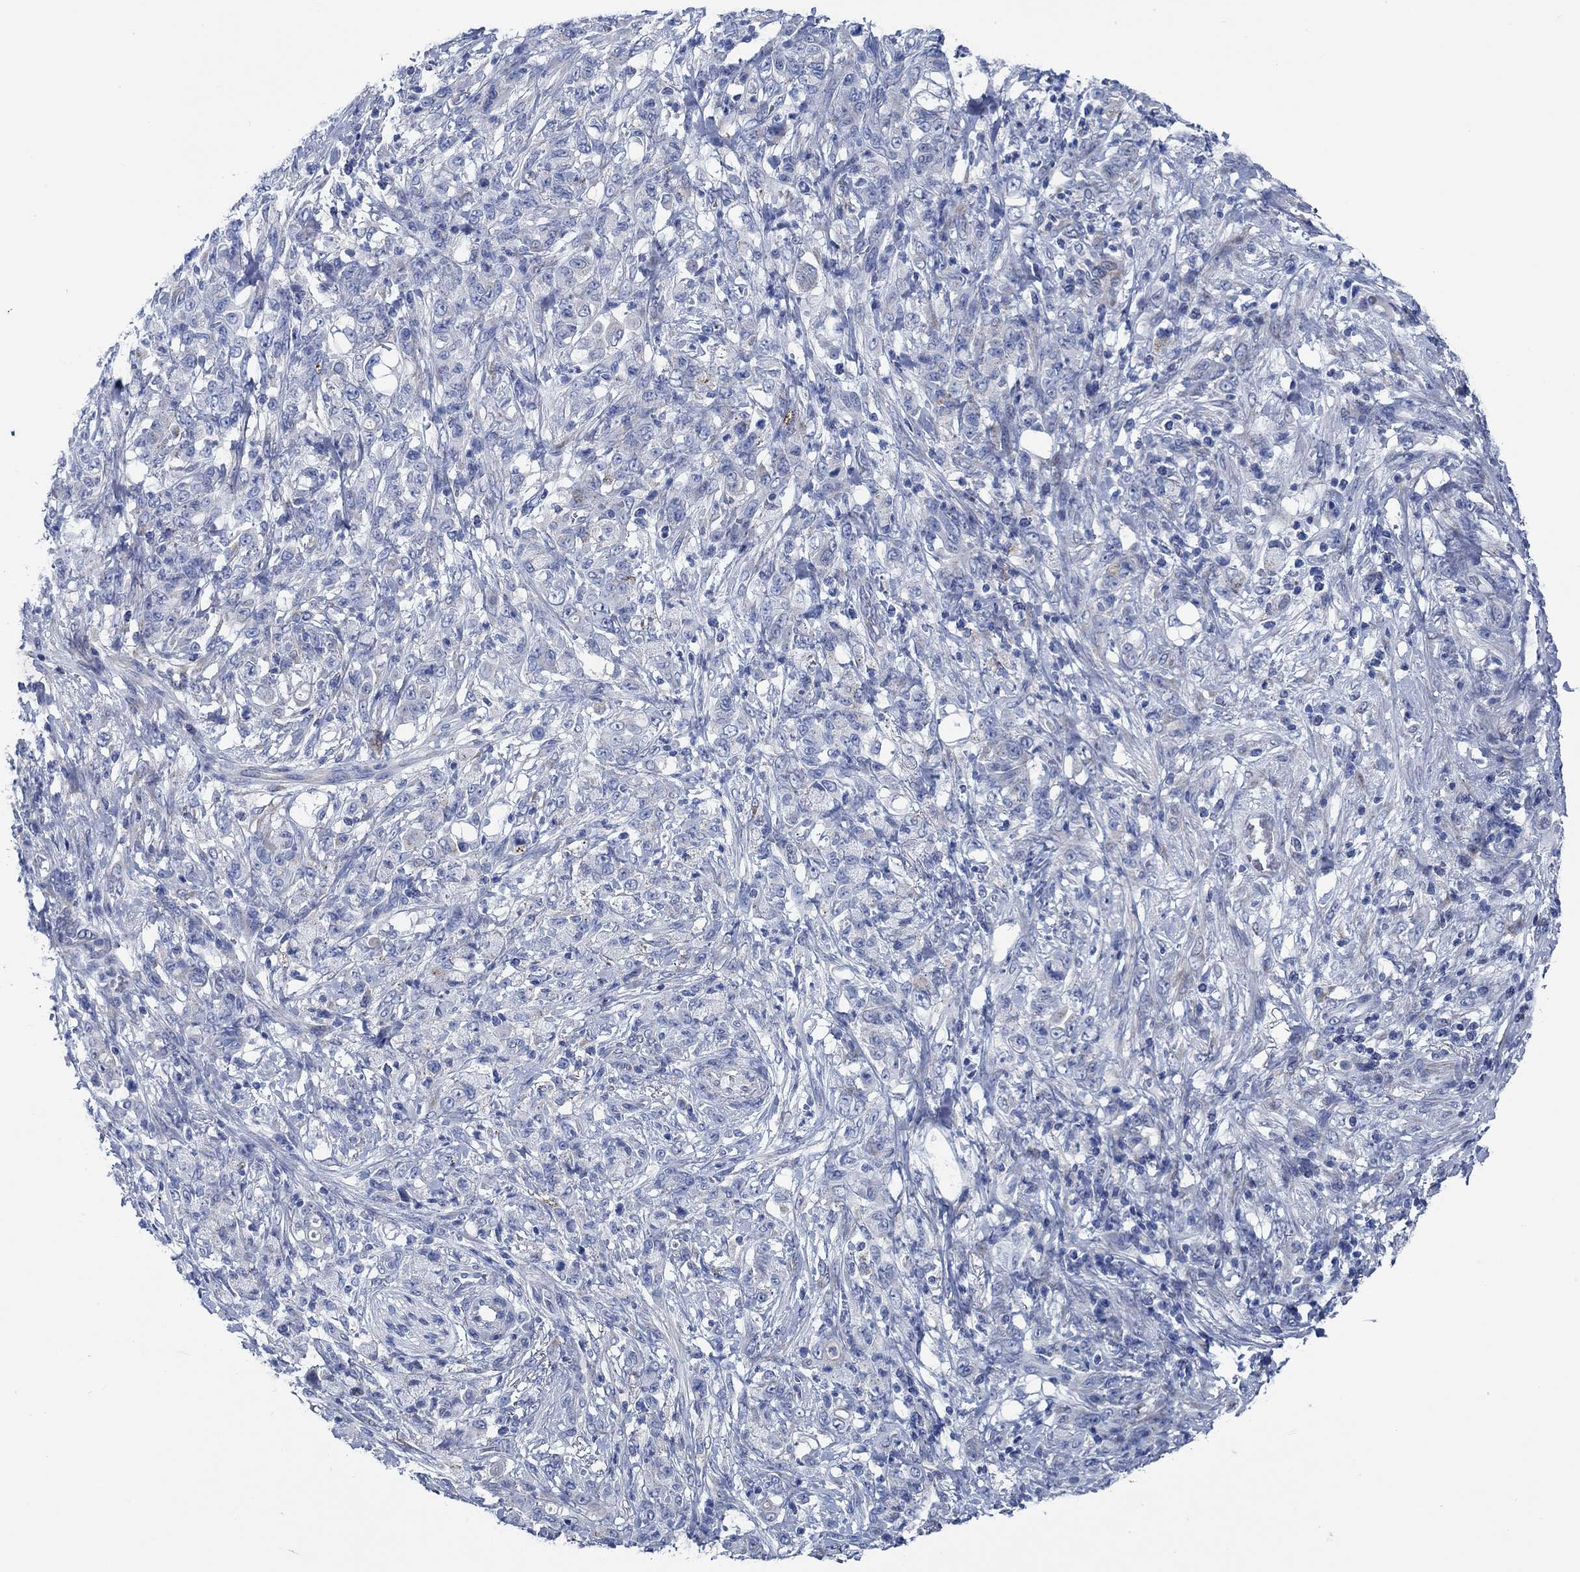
{"staining": {"intensity": "negative", "quantity": "none", "location": "none"}, "tissue": "stomach cancer", "cell_type": "Tumor cells", "image_type": "cancer", "snomed": [{"axis": "morphology", "description": "Adenocarcinoma, NOS"}, {"axis": "topography", "description": "Stomach"}], "caption": "DAB (3,3'-diaminobenzidine) immunohistochemical staining of human stomach adenocarcinoma exhibits no significant staining in tumor cells.", "gene": "SVEP1", "patient": {"sex": "female", "age": 79}}